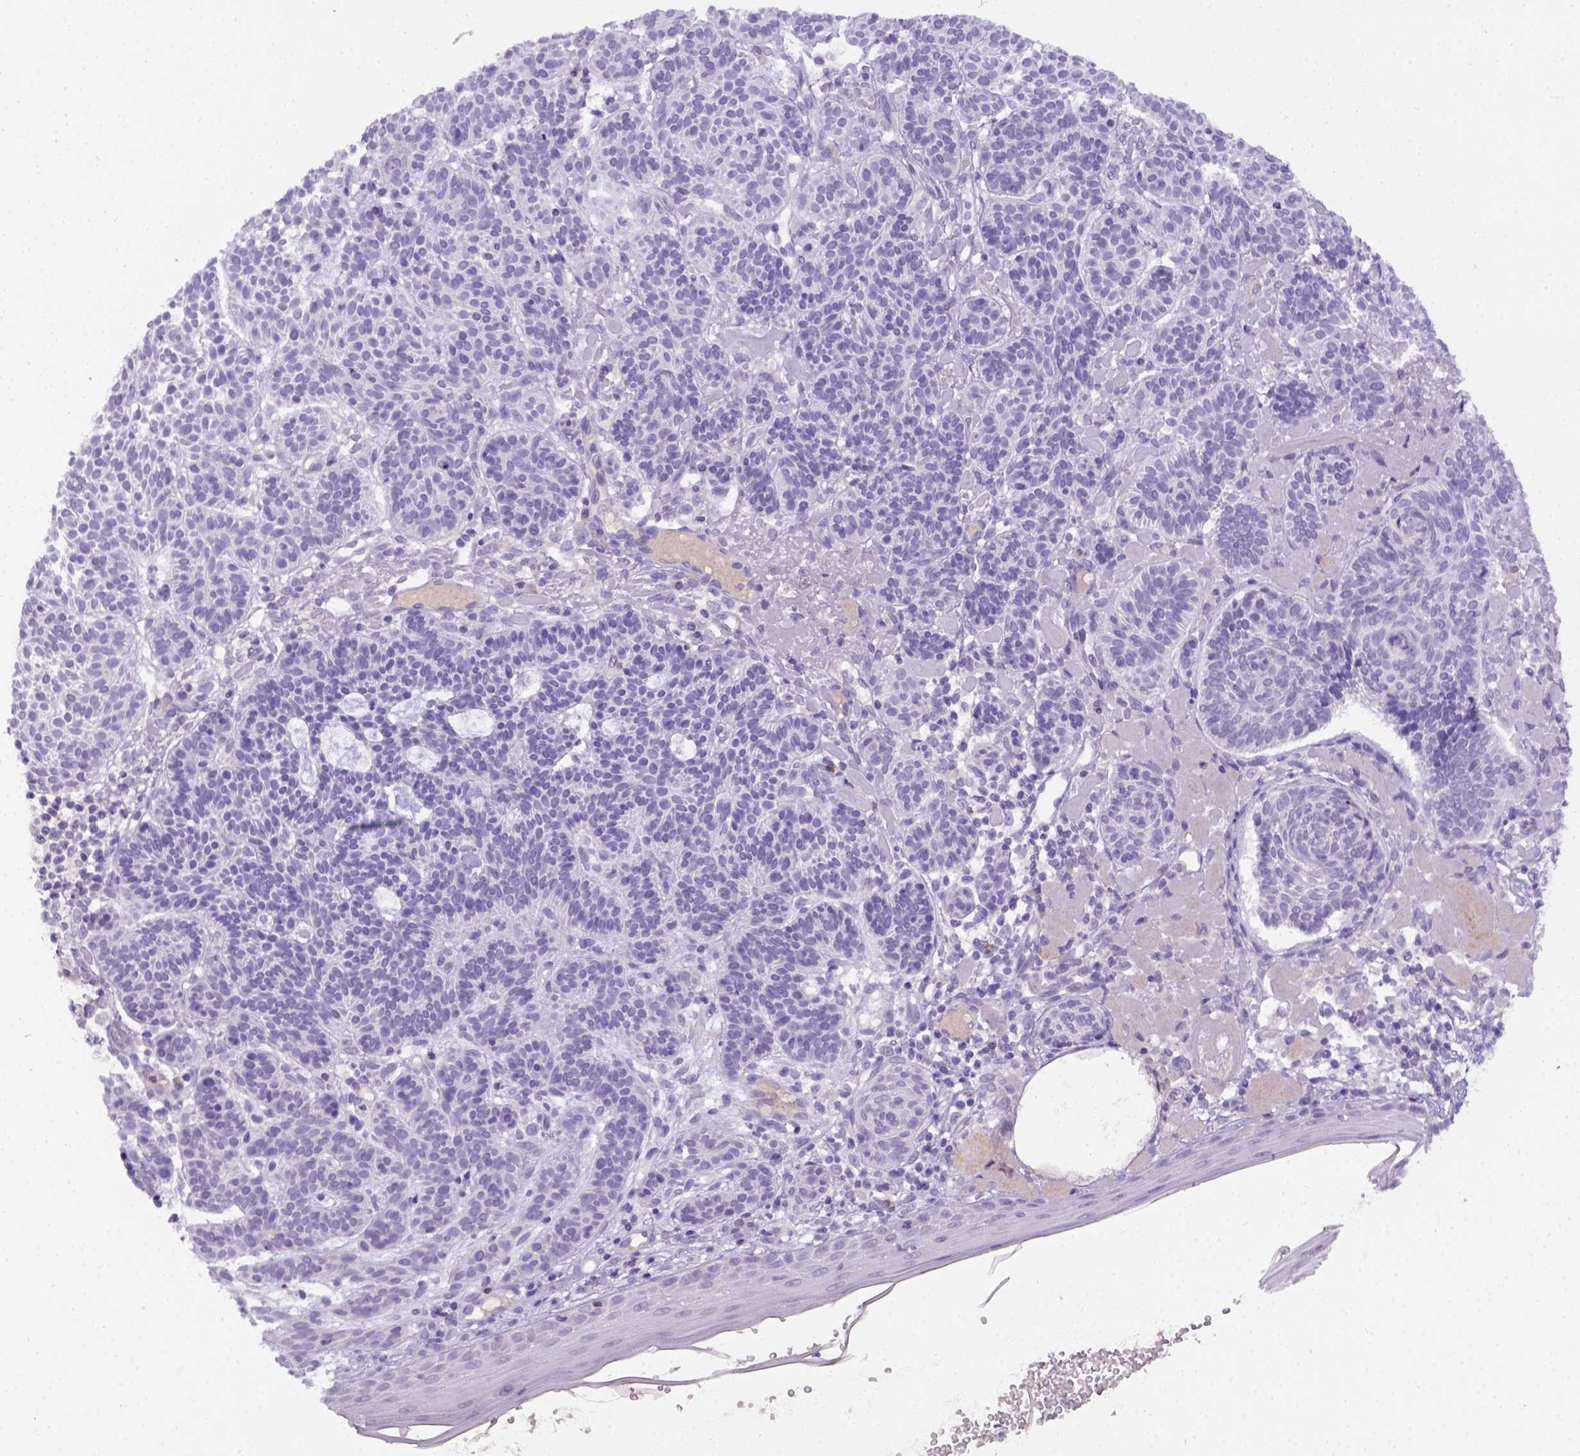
{"staining": {"intensity": "negative", "quantity": "none", "location": "none"}, "tissue": "skin cancer", "cell_type": "Tumor cells", "image_type": "cancer", "snomed": [{"axis": "morphology", "description": "Basal cell carcinoma"}, {"axis": "topography", "description": "Skin"}], "caption": "The immunohistochemistry (IHC) histopathology image has no significant positivity in tumor cells of skin cancer (basal cell carcinoma) tissue. (DAB immunohistochemistry (IHC) with hematoxylin counter stain).", "gene": "B3GAT1", "patient": {"sex": "male", "age": 85}}